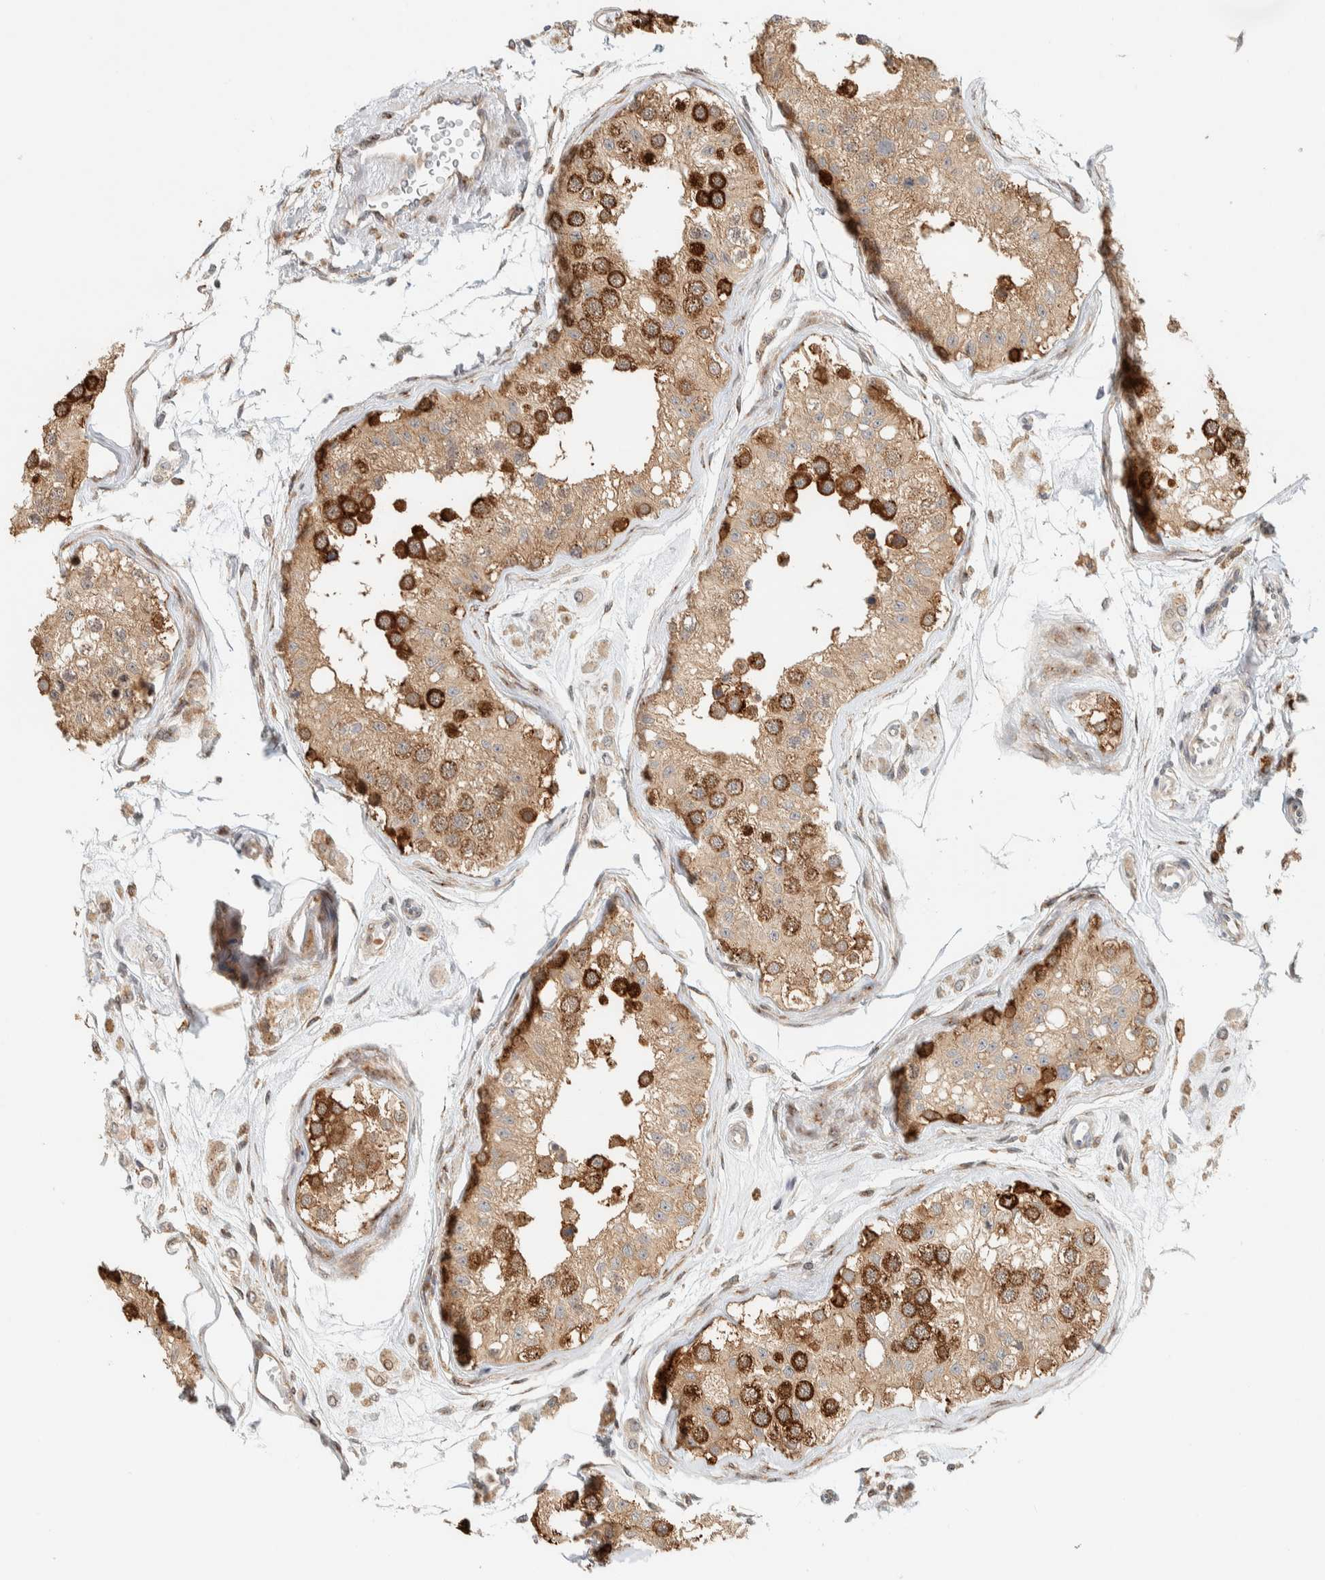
{"staining": {"intensity": "strong", "quantity": ">75%", "location": "cytoplasmic/membranous"}, "tissue": "testis", "cell_type": "Cells in seminiferous ducts", "image_type": "normal", "snomed": [{"axis": "morphology", "description": "Normal tissue, NOS"}, {"axis": "morphology", "description": "Adenocarcinoma, metastatic, NOS"}, {"axis": "topography", "description": "Testis"}], "caption": "This image exhibits immunohistochemistry (IHC) staining of unremarkable testis, with high strong cytoplasmic/membranous staining in about >75% of cells in seminiferous ducts.", "gene": "LLGL2", "patient": {"sex": "male", "age": 26}}